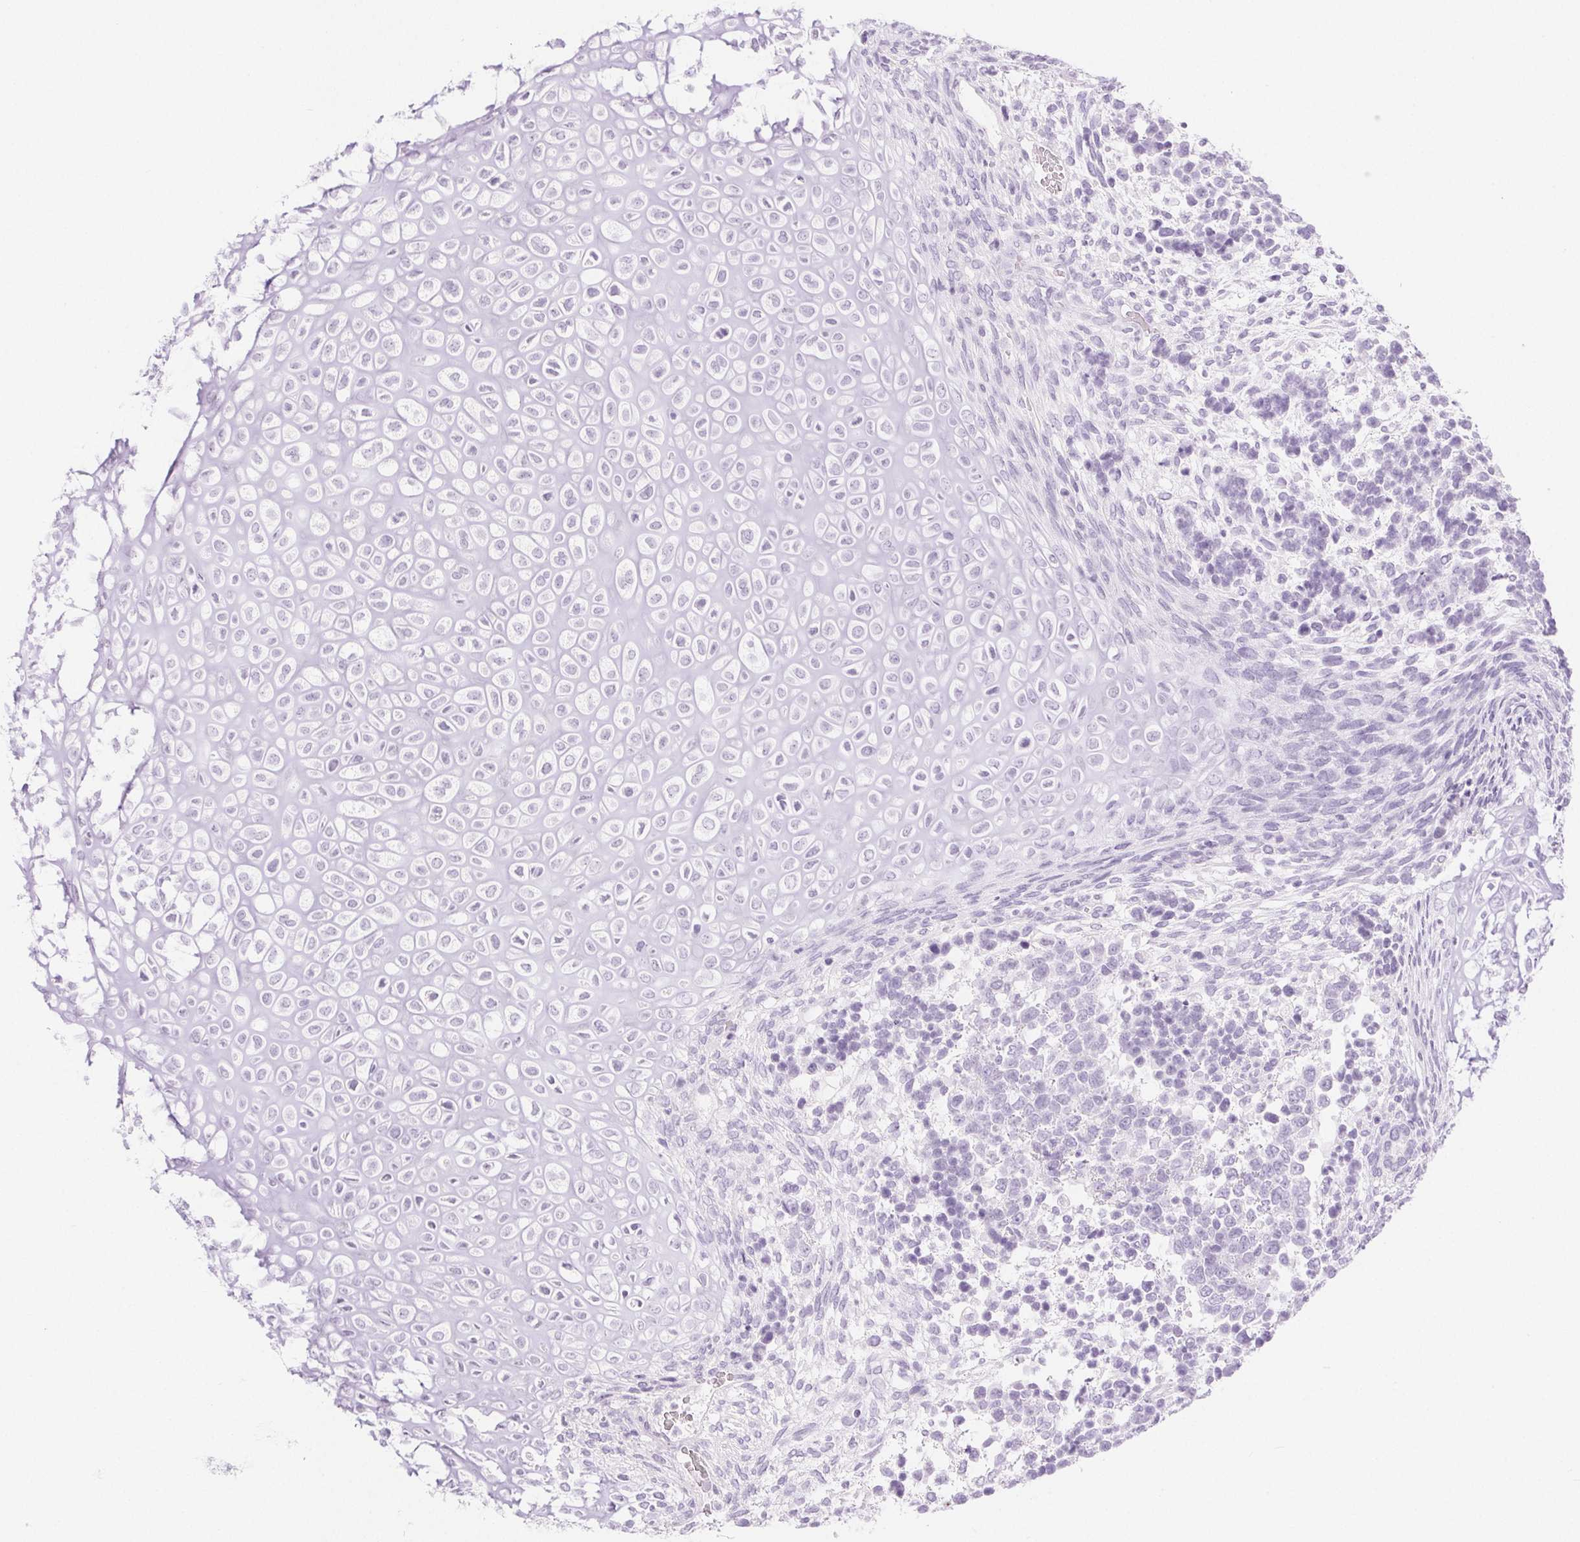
{"staining": {"intensity": "negative", "quantity": "none", "location": "none"}, "tissue": "testis cancer", "cell_type": "Tumor cells", "image_type": "cancer", "snomed": [{"axis": "morphology", "description": "Carcinoma, Embryonal, NOS"}, {"axis": "topography", "description": "Testis"}], "caption": "Testis embryonal carcinoma was stained to show a protein in brown. There is no significant staining in tumor cells.", "gene": "SPRR3", "patient": {"sex": "male", "age": 23}}